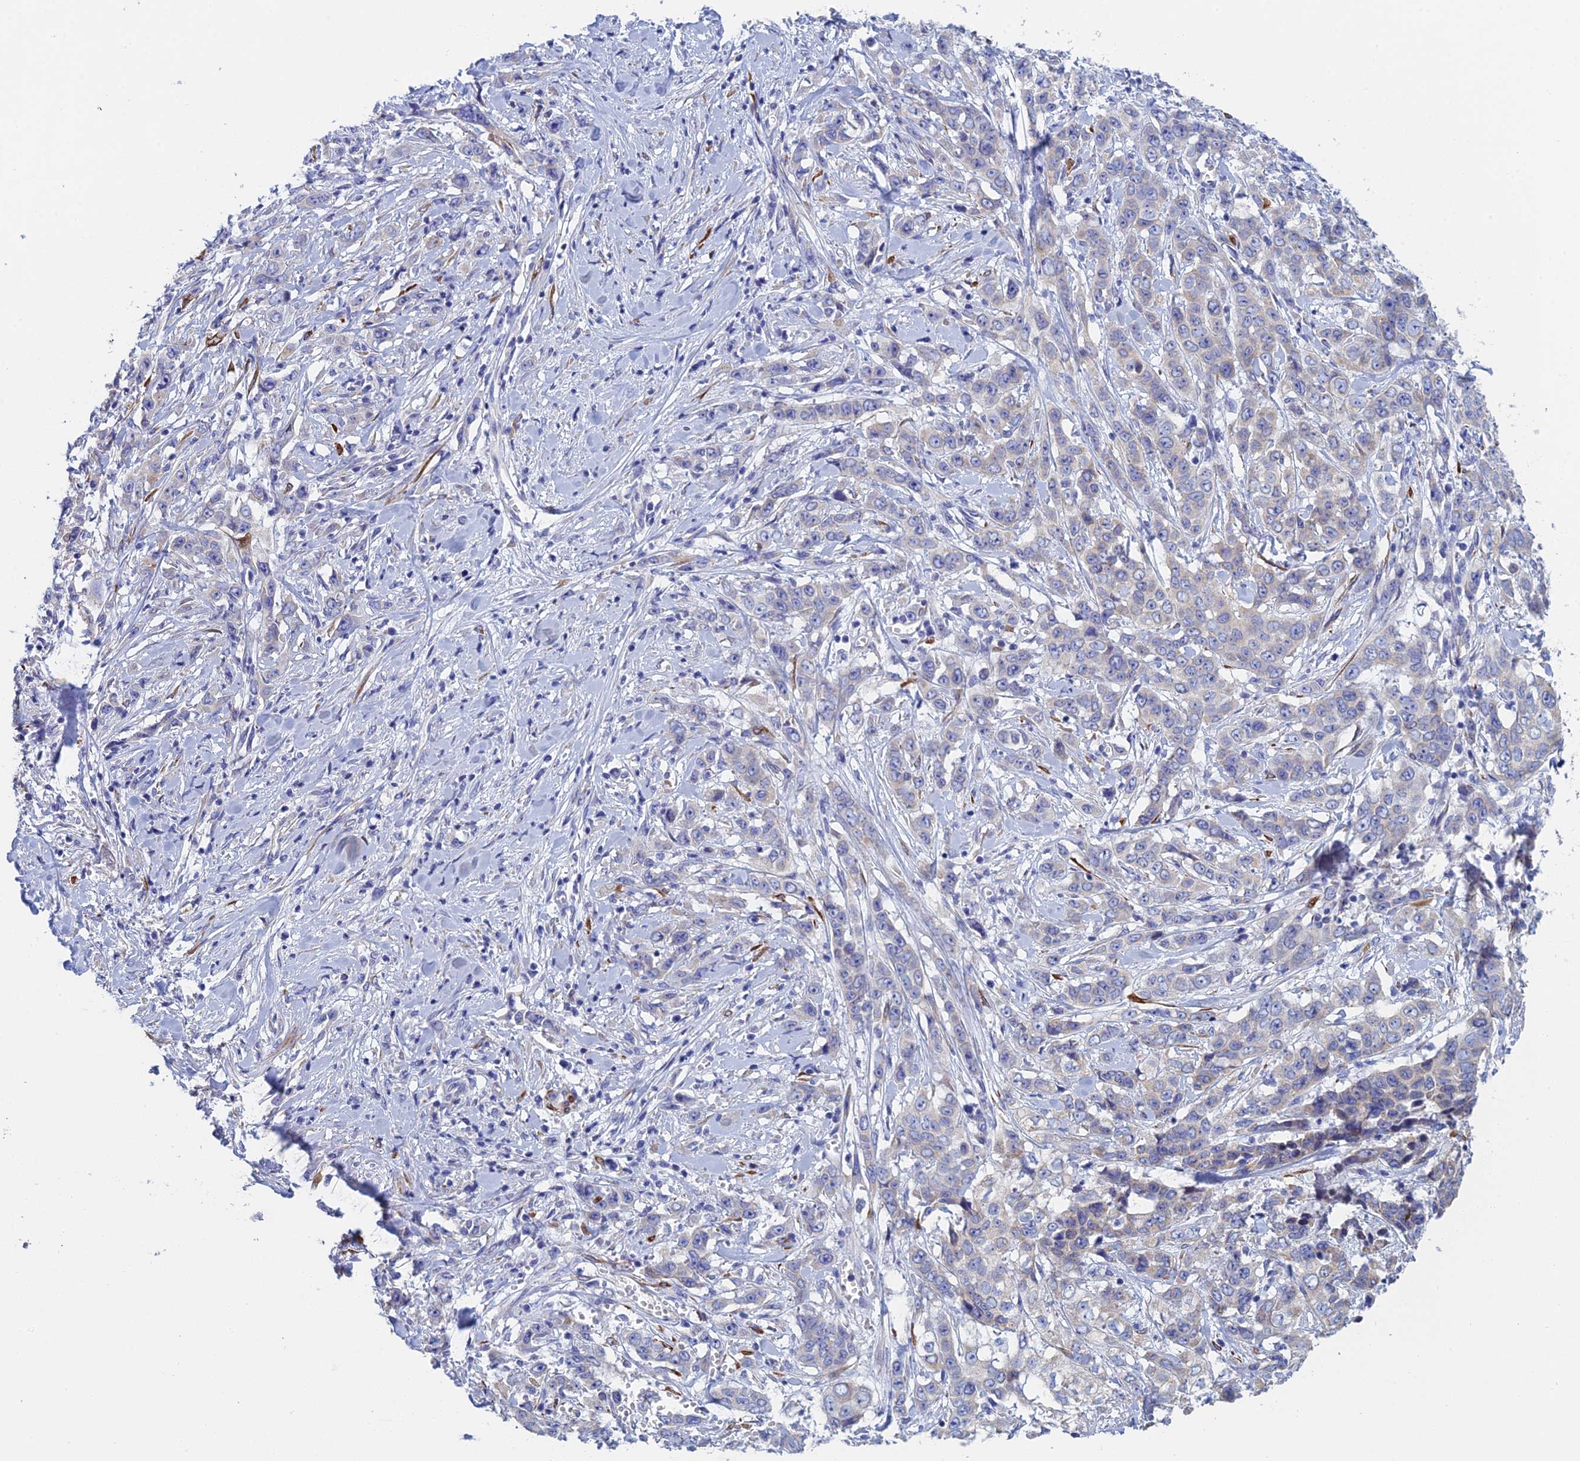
{"staining": {"intensity": "negative", "quantity": "none", "location": "none"}, "tissue": "stomach cancer", "cell_type": "Tumor cells", "image_type": "cancer", "snomed": [{"axis": "morphology", "description": "Adenocarcinoma, NOS"}, {"axis": "topography", "description": "Stomach, upper"}], "caption": "An immunohistochemistry image of stomach cancer (adenocarcinoma) is shown. There is no staining in tumor cells of stomach cancer (adenocarcinoma).", "gene": "PCDHA8", "patient": {"sex": "male", "age": 62}}